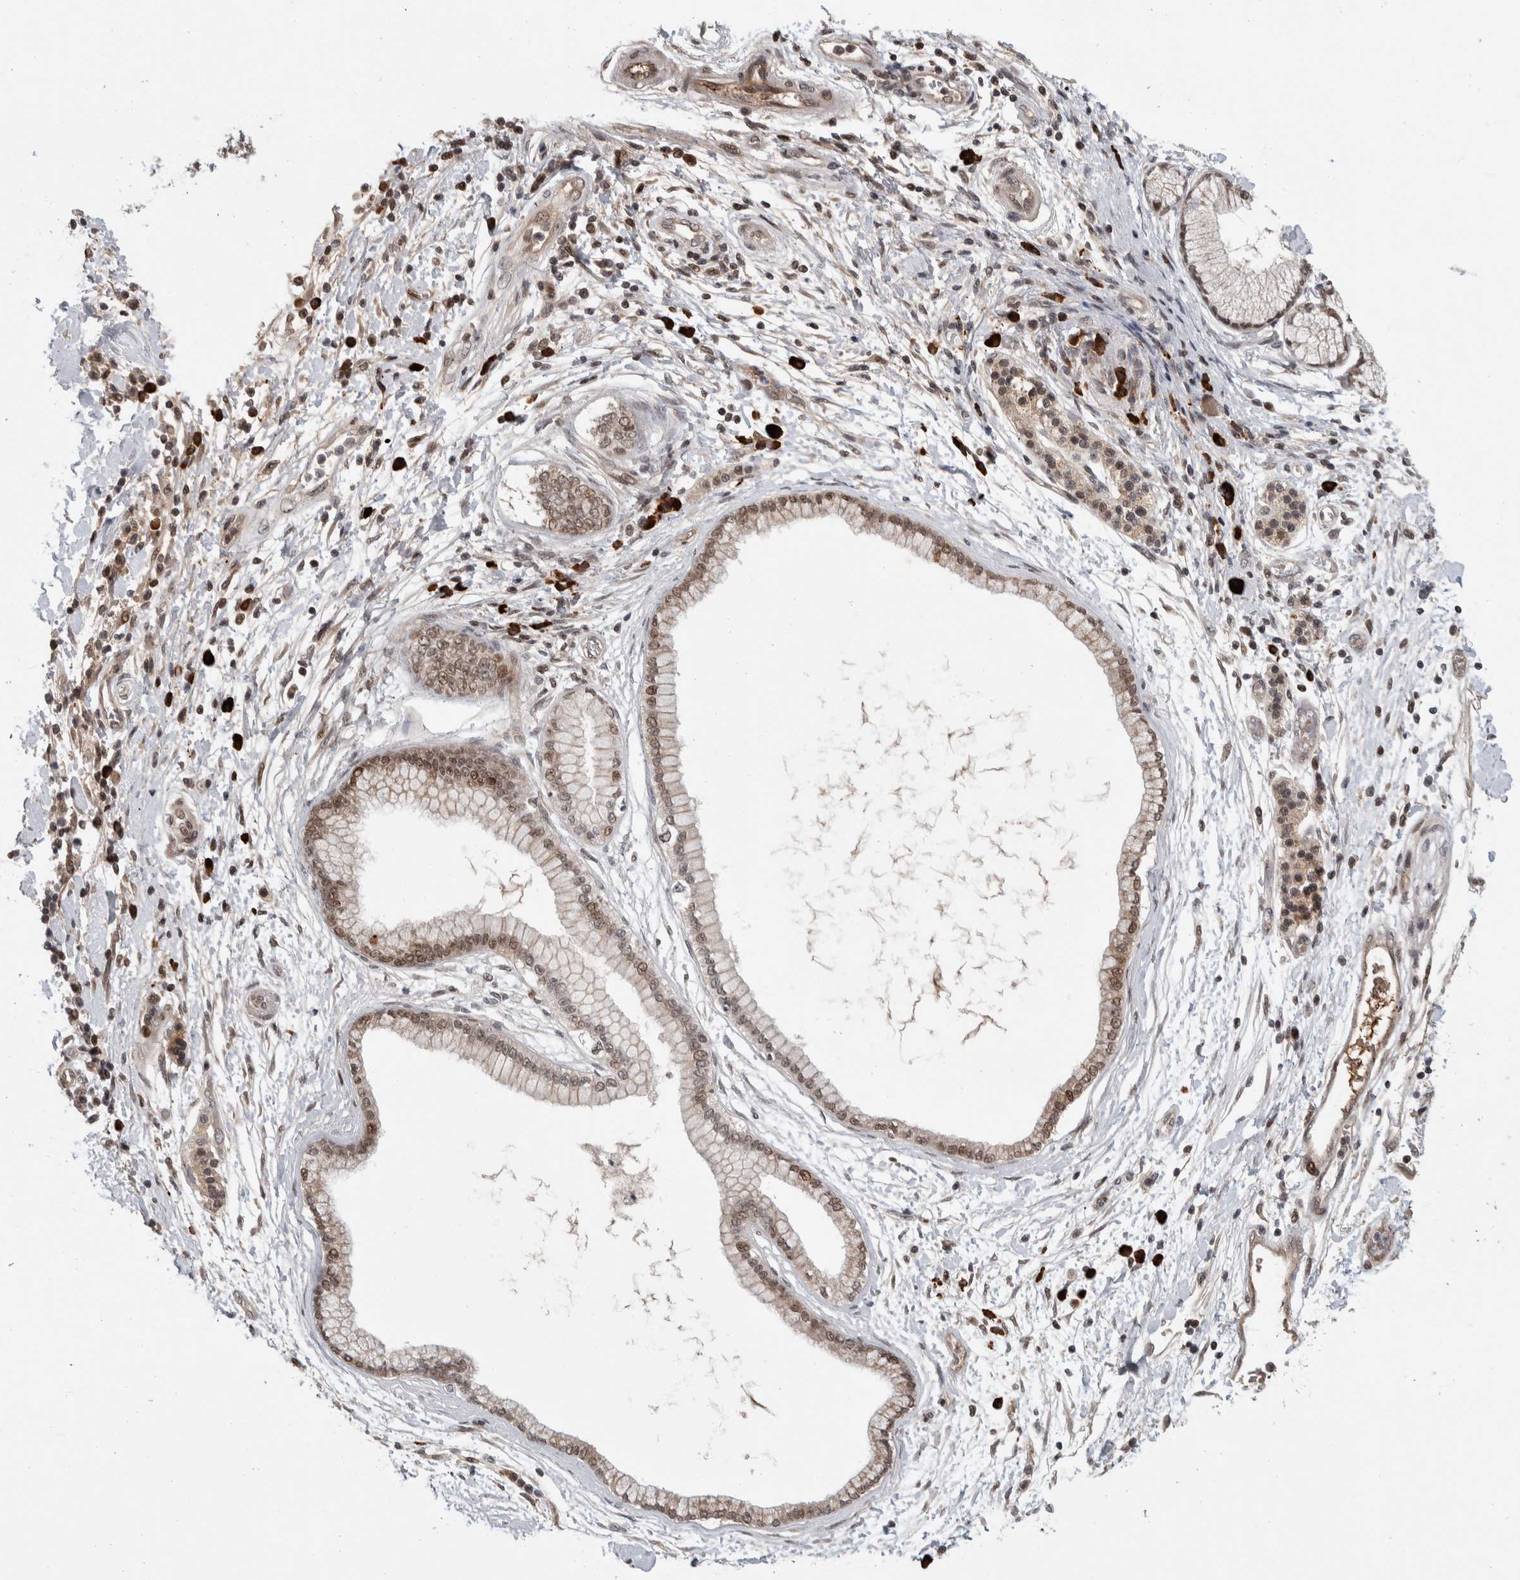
{"staining": {"intensity": "weak", "quantity": ">75%", "location": "nuclear"}, "tissue": "pancreatic cancer", "cell_type": "Tumor cells", "image_type": "cancer", "snomed": [{"axis": "morphology", "description": "Normal tissue, NOS"}, {"axis": "morphology", "description": "Adenocarcinoma, NOS"}, {"axis": "topography", "description": "Pancreas"}], "caption": "Immunohistochemical staining of adenocarcinoma (pancreatic) shows weak nuclear protein expression in about >75% of tumor cells. (DAB = brown stain, brightfield microscopy at high magnification).", "gene": "ZNF592", "patient": {"sex": "female", "age": 71}}